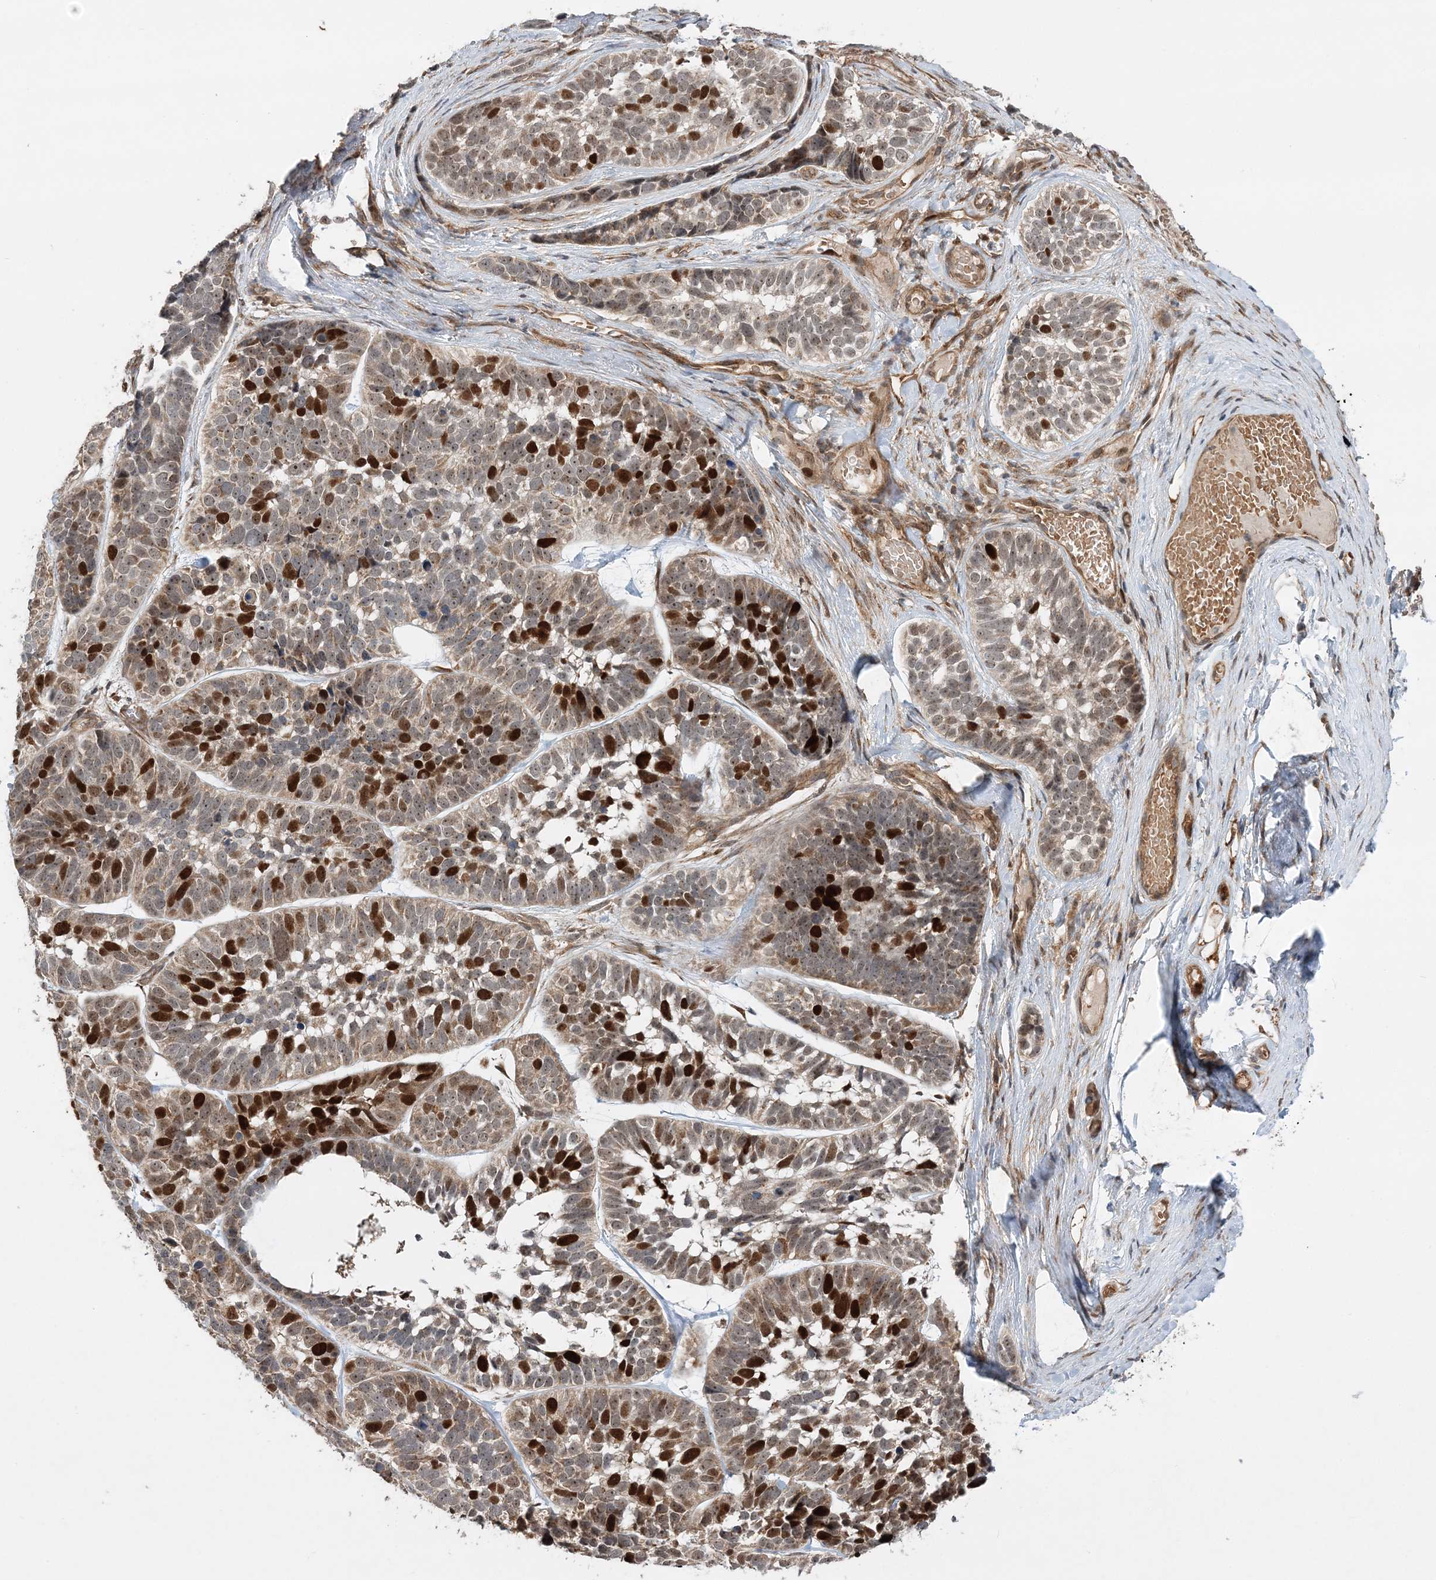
{"staining": {"intensity": "strong", "quantity": "25%-75%", "location": "nuclear"}, "tissue": "skin cancer", "cell_type": "Tumor cells", "image_type": "cancer", "snomed": [{"axis": "morphology", "description": "Basal cell carcinoma"}, {"axis": "topography", "description": "Skin"}], "caption": "Basal cell carcinoma (skin) stained for a protein demonstrates strong nuclear positivity in tumor cells.", "gene": "KIF4A", "patient": {"sex": "male", "age": 62}}